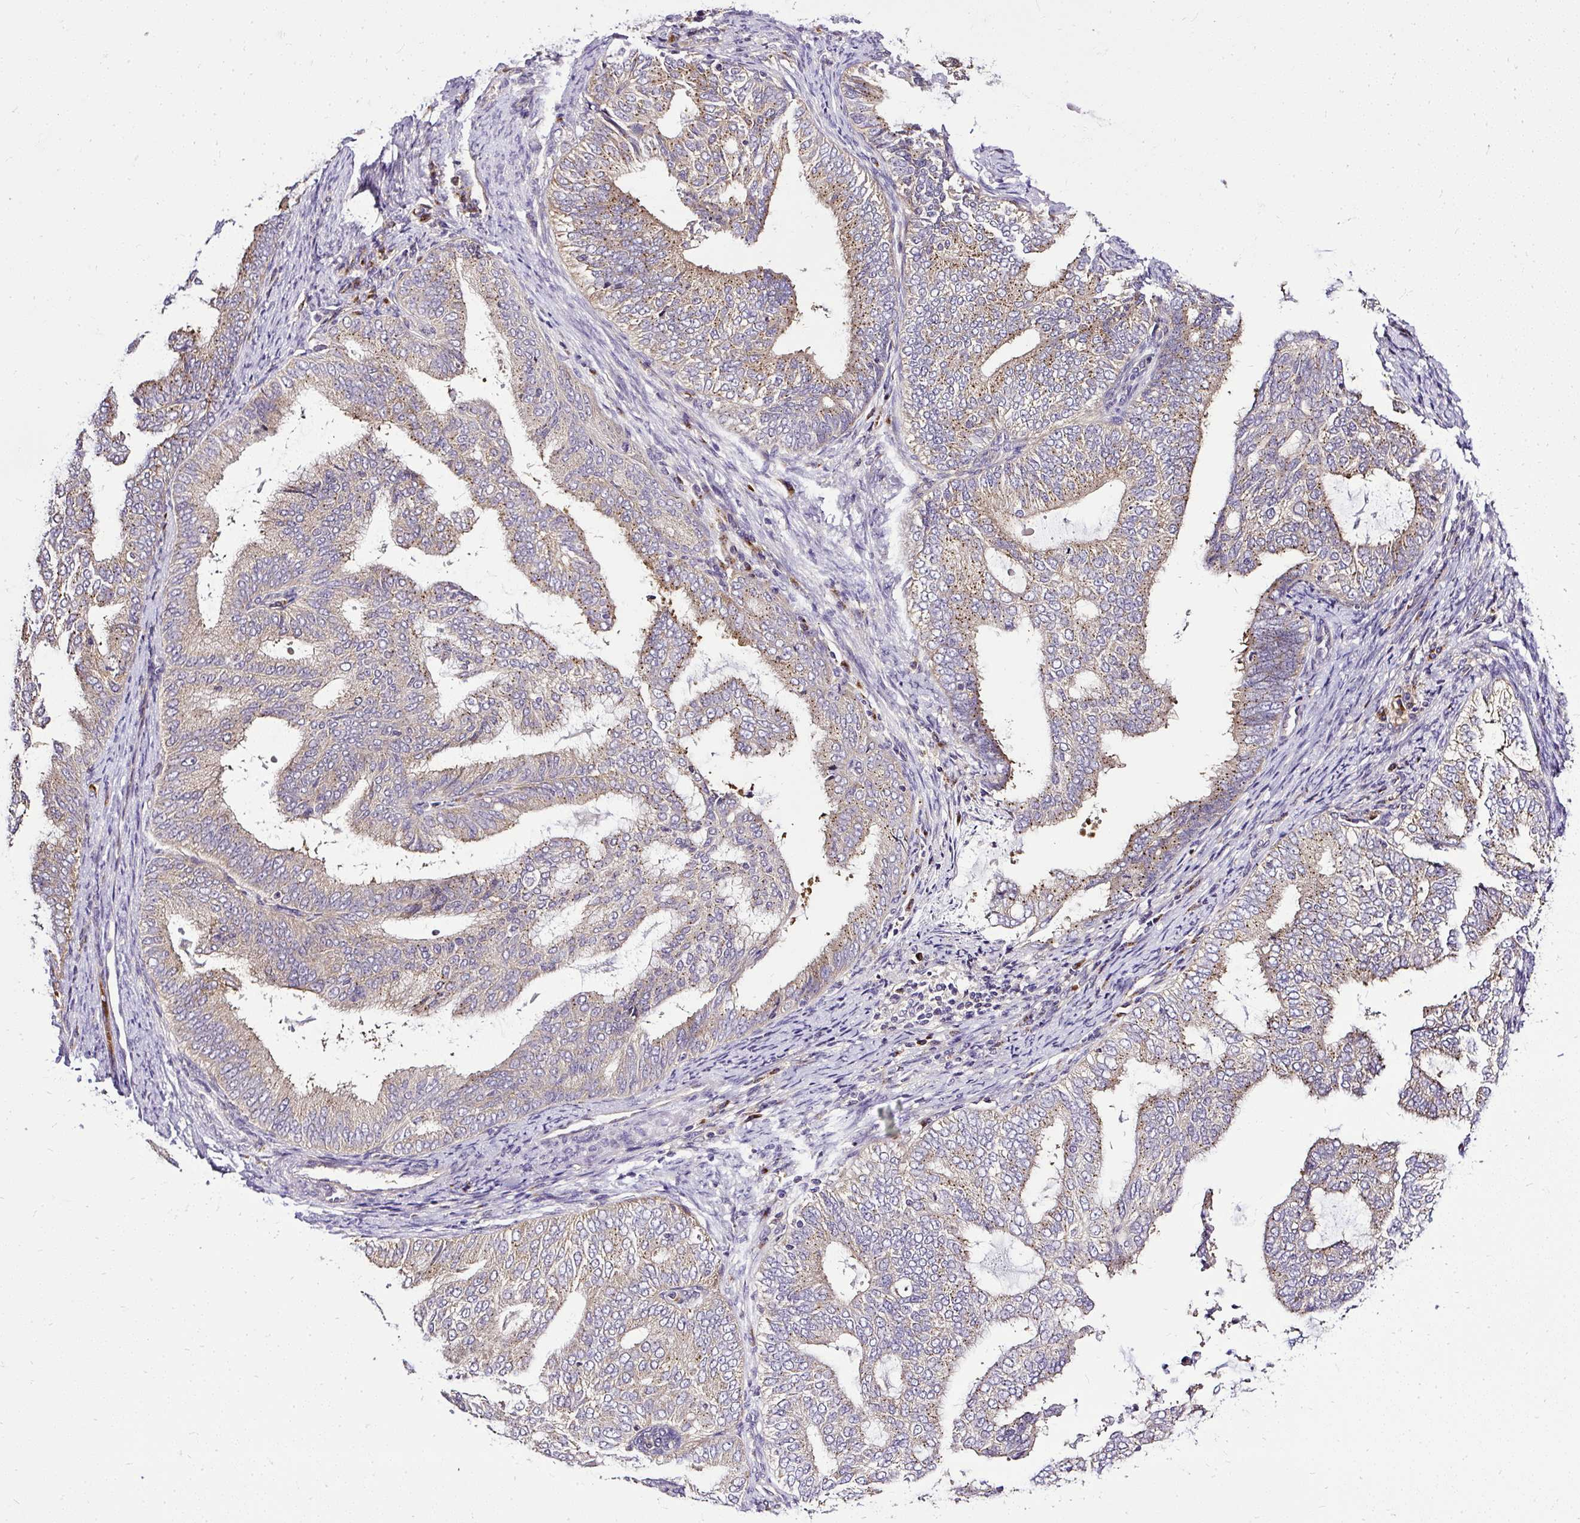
{"staining": {"intensity": "moderate", "quantity": "25%-75%", "location": "cytoplasmic/membranous"}, "tissue": "endometrial cancer", "cell_type": "Tumor cells", "image_type": "cancer", "snomed": [{"axis": "morphology", "description": "Adenocarcinoma, NOS"}, {"axis": "topography", "description": "Endometrium"}], "caption": "Endometrial cancer stained with DAB (3,3'-diaminobenzidine) immunohistochemistry displays medium levels of moderate cytoplasmic/membranous expression in about 25%-75% of tumor cells.", "gene": "SMC4", "patient": {"sex": "female", "age": 58}}